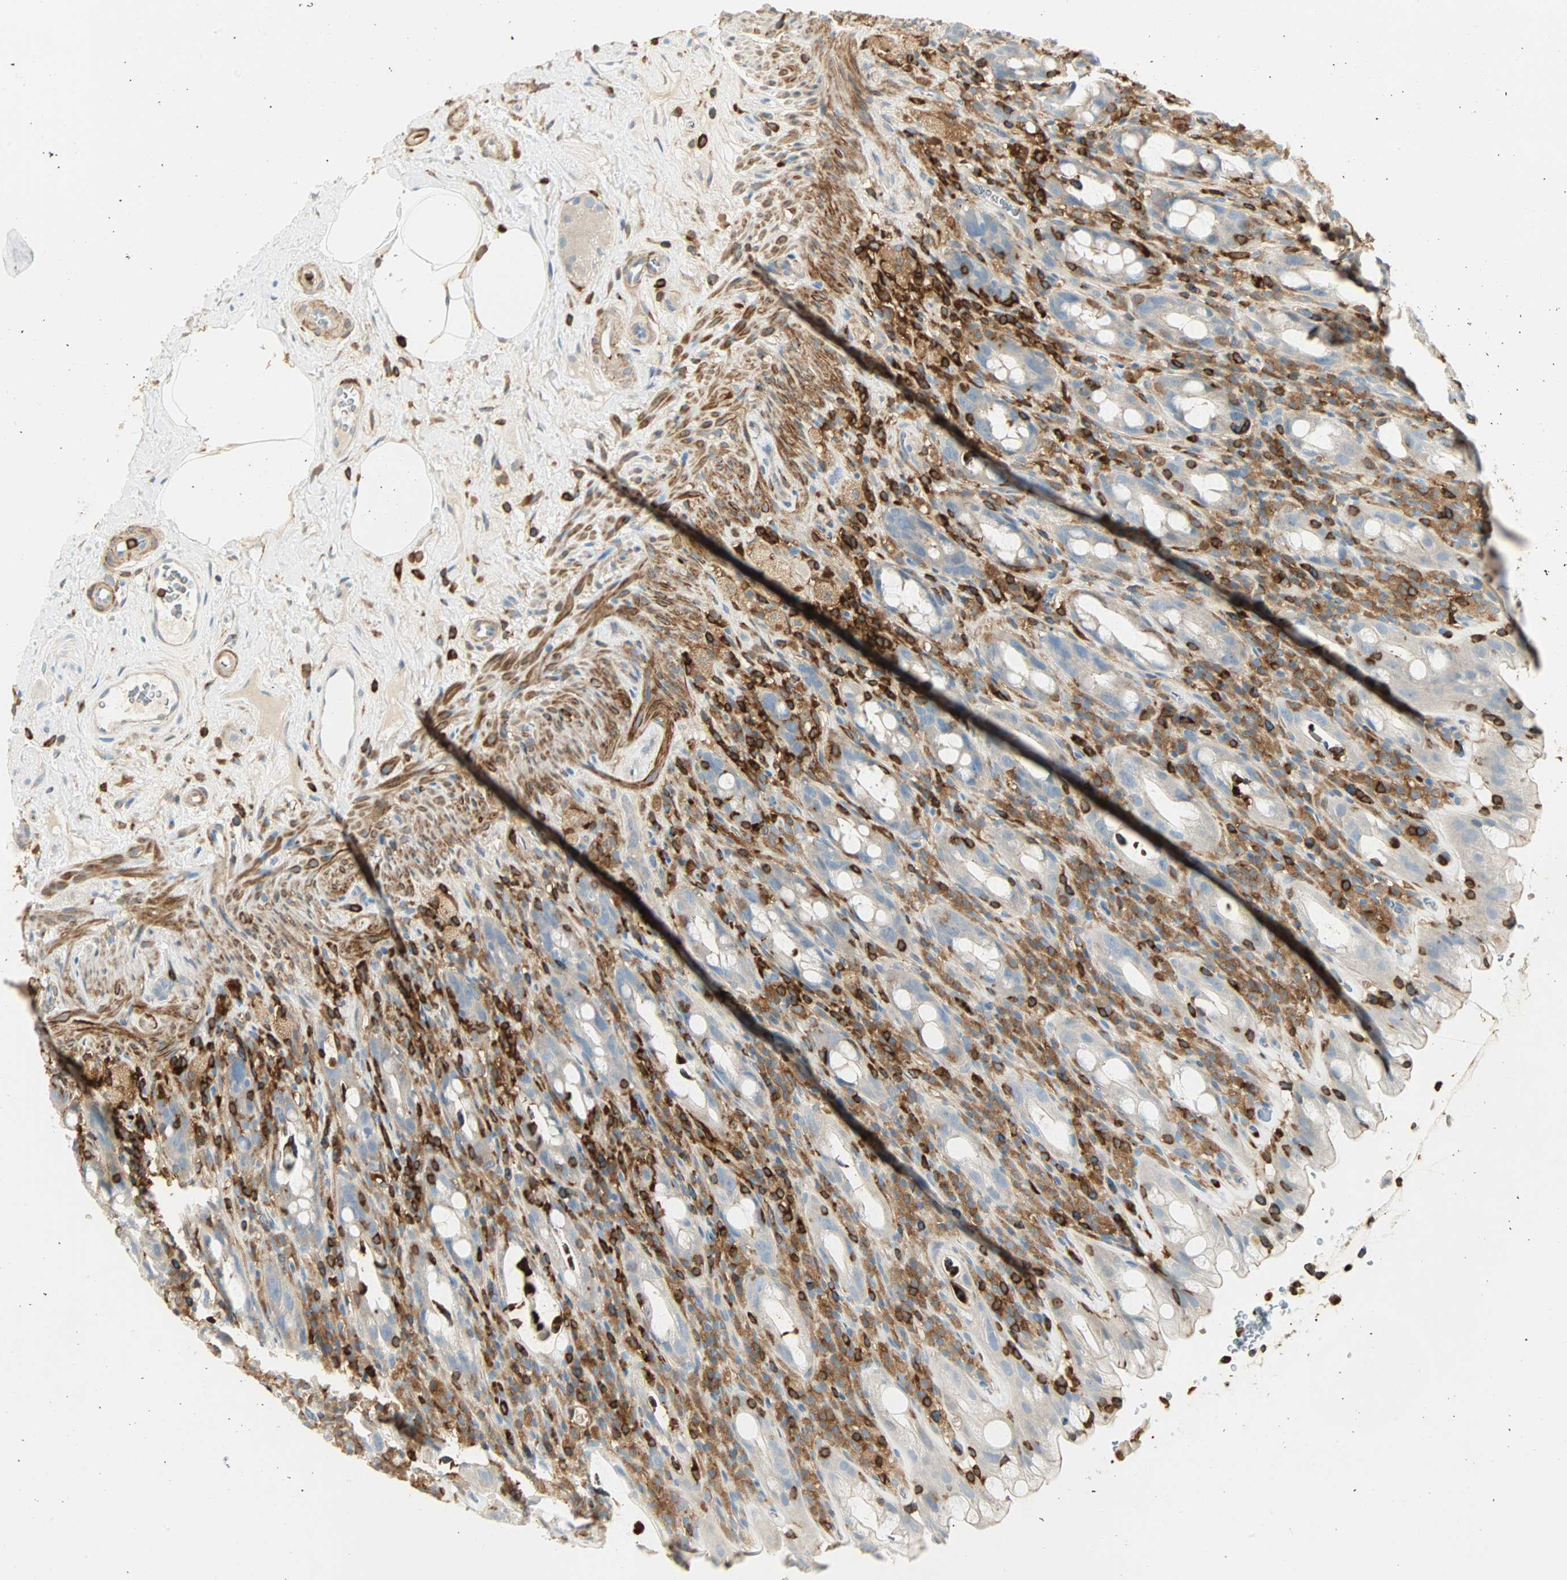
{"staining": {"intensity": "negative", "quantity": "none", "location": "none"}, "tissue": "rectum", "cell_type": "Glandular cells", "image_type": "normal", "snomed": [{"axis": "morphology", "description": "Normal tissue, NOS"}, {"axis": "topography", "description": "Rectum"}], "caption": "Immunohistochemistry histopathology image of normal rectum: rectum stained with DAB (3,3'-diaminobenzidine) demonstrates no significant protein positivity in glandular cells.", "gene": "FMNL1", "patient": {"sex": "male", "age": 44}}